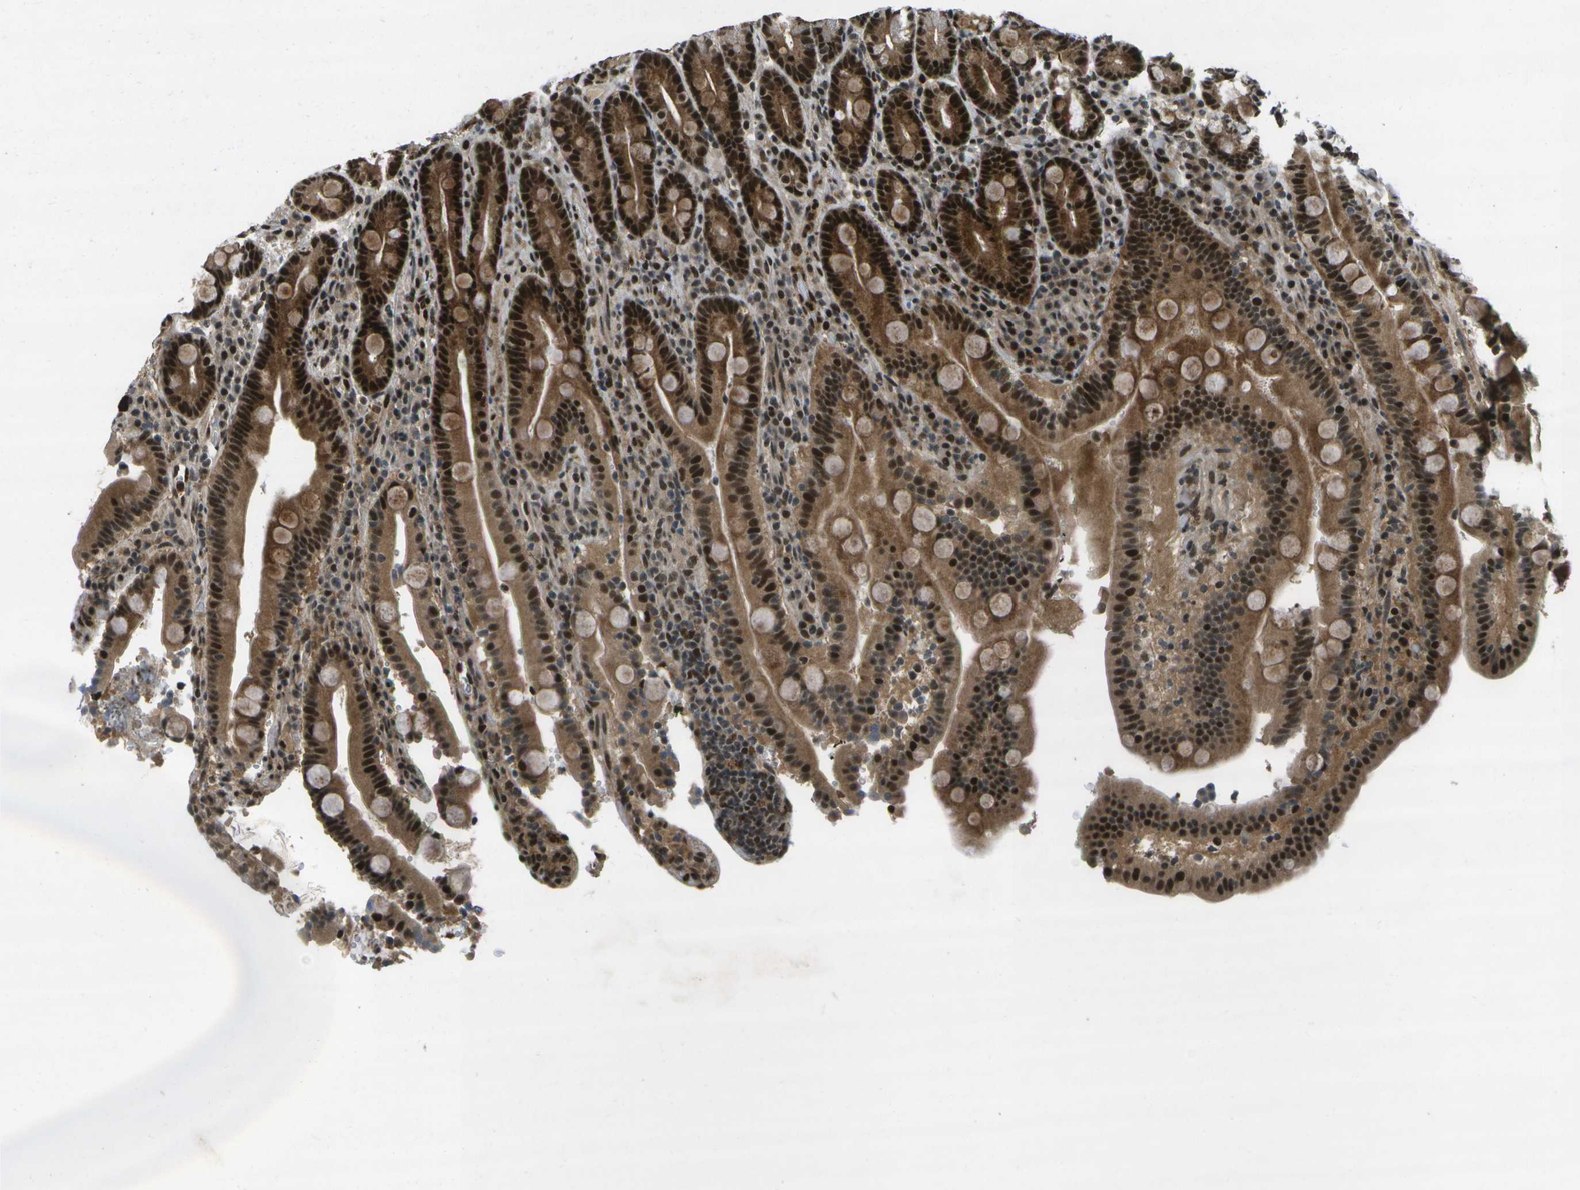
{"staining": {"intensity": "strong", "quantity": ">75%", "location": "cytoplasmic/membranous,nuclear"}, "tissue": "duodenum", "cell_type": "Glandular cells", "image_type": "normal", "snomed": [{"axis": "morphology", "description": "Normal tissue, NOS"}, {"axis": "topography", "description": "Small intestine, NOS"}], "caption": "Approximately >75% of glandular cells in benign duodenum demonstrate strong cytoplasmic/membranous,nuclear protein positivity as visualized by brown immunohistochemical staining.", "gene": "GANC", "patient": {"sex": "female", "age": 71}}